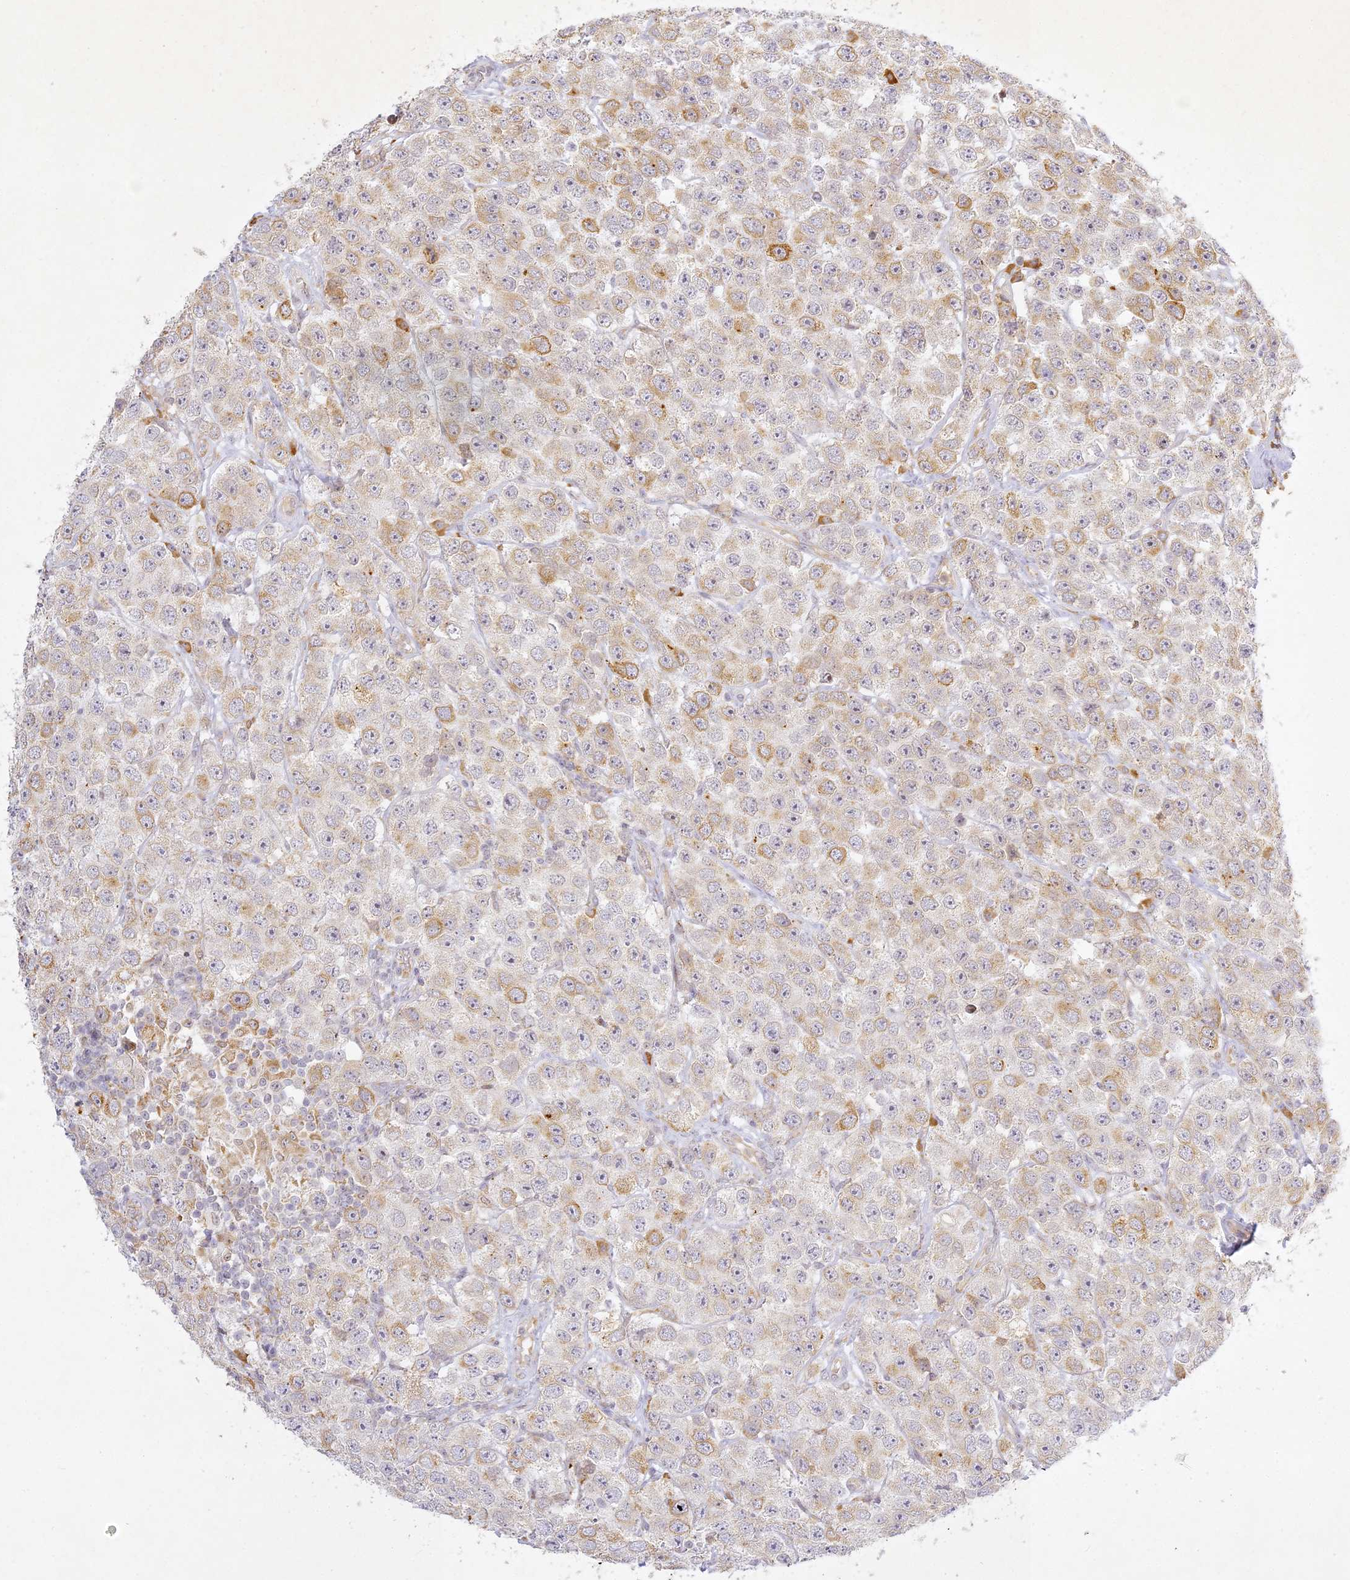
{"staining": {"intensity": "weak", "quantity": "<25%", "location": "cytoplasmic/membranous"}, "tissue": "testis cancer", "cell_type": "Tumor cells", "image_type": "cancer", "snomed": [{"axis": "morphology", "description": "Seminoma, NOS"}, {"axis": "topography", "description": "Testis"}], "caption": "Tumor cells show no significant protein positivity in testis cancer (seminoma). (DAB (3,3'-diaminobenzidine) IHC, high magnification).", "gene": "SLC30A5", "patient": {"sex": "male", "age": 28}}